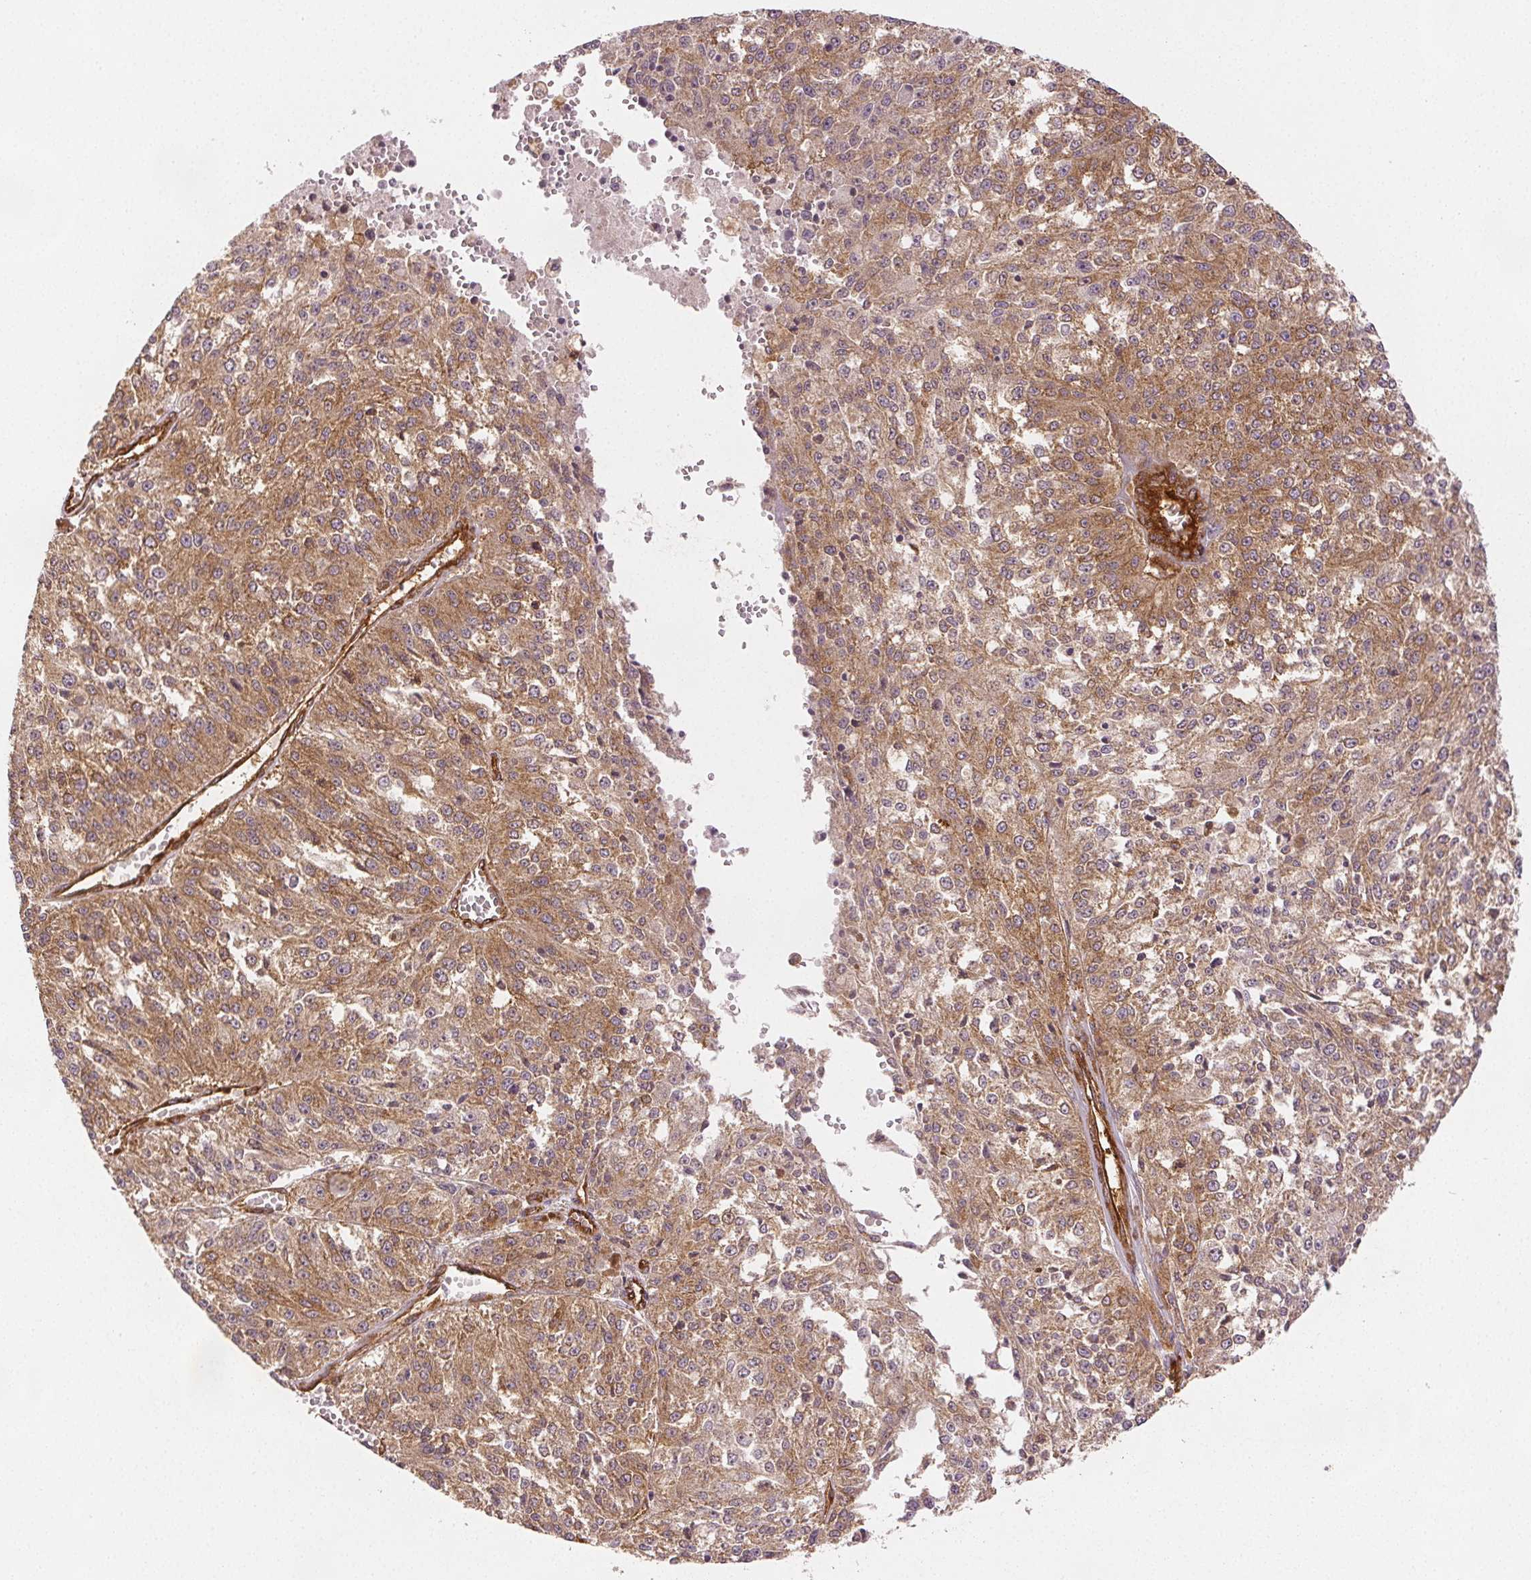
{"staining": {"intensity": "moderate", "quantity": ">75%", "location": "cytoplasmic/membranous"}, "tissue": "melanoma", "cell_type": "Tumor cells", "image_type": "cancer", "snomed": [{"axis": "morphology", "description": "Malignant melanoma, Metastatic site"}, {"axis": "topography", "description": "Lymph node"}], "caption": "A brown stain labels moderate cytoplasmic/membranous staining of a protein in human melanoma tumor cells. (Stains: DAB (3,3'-diaminobenzidine) in brown, nuclei in blue, Microscopy: brightfield microscopy at high magnification).", "gene": "DIAPH2", "patient": {"sex": "female", "age": 64}}